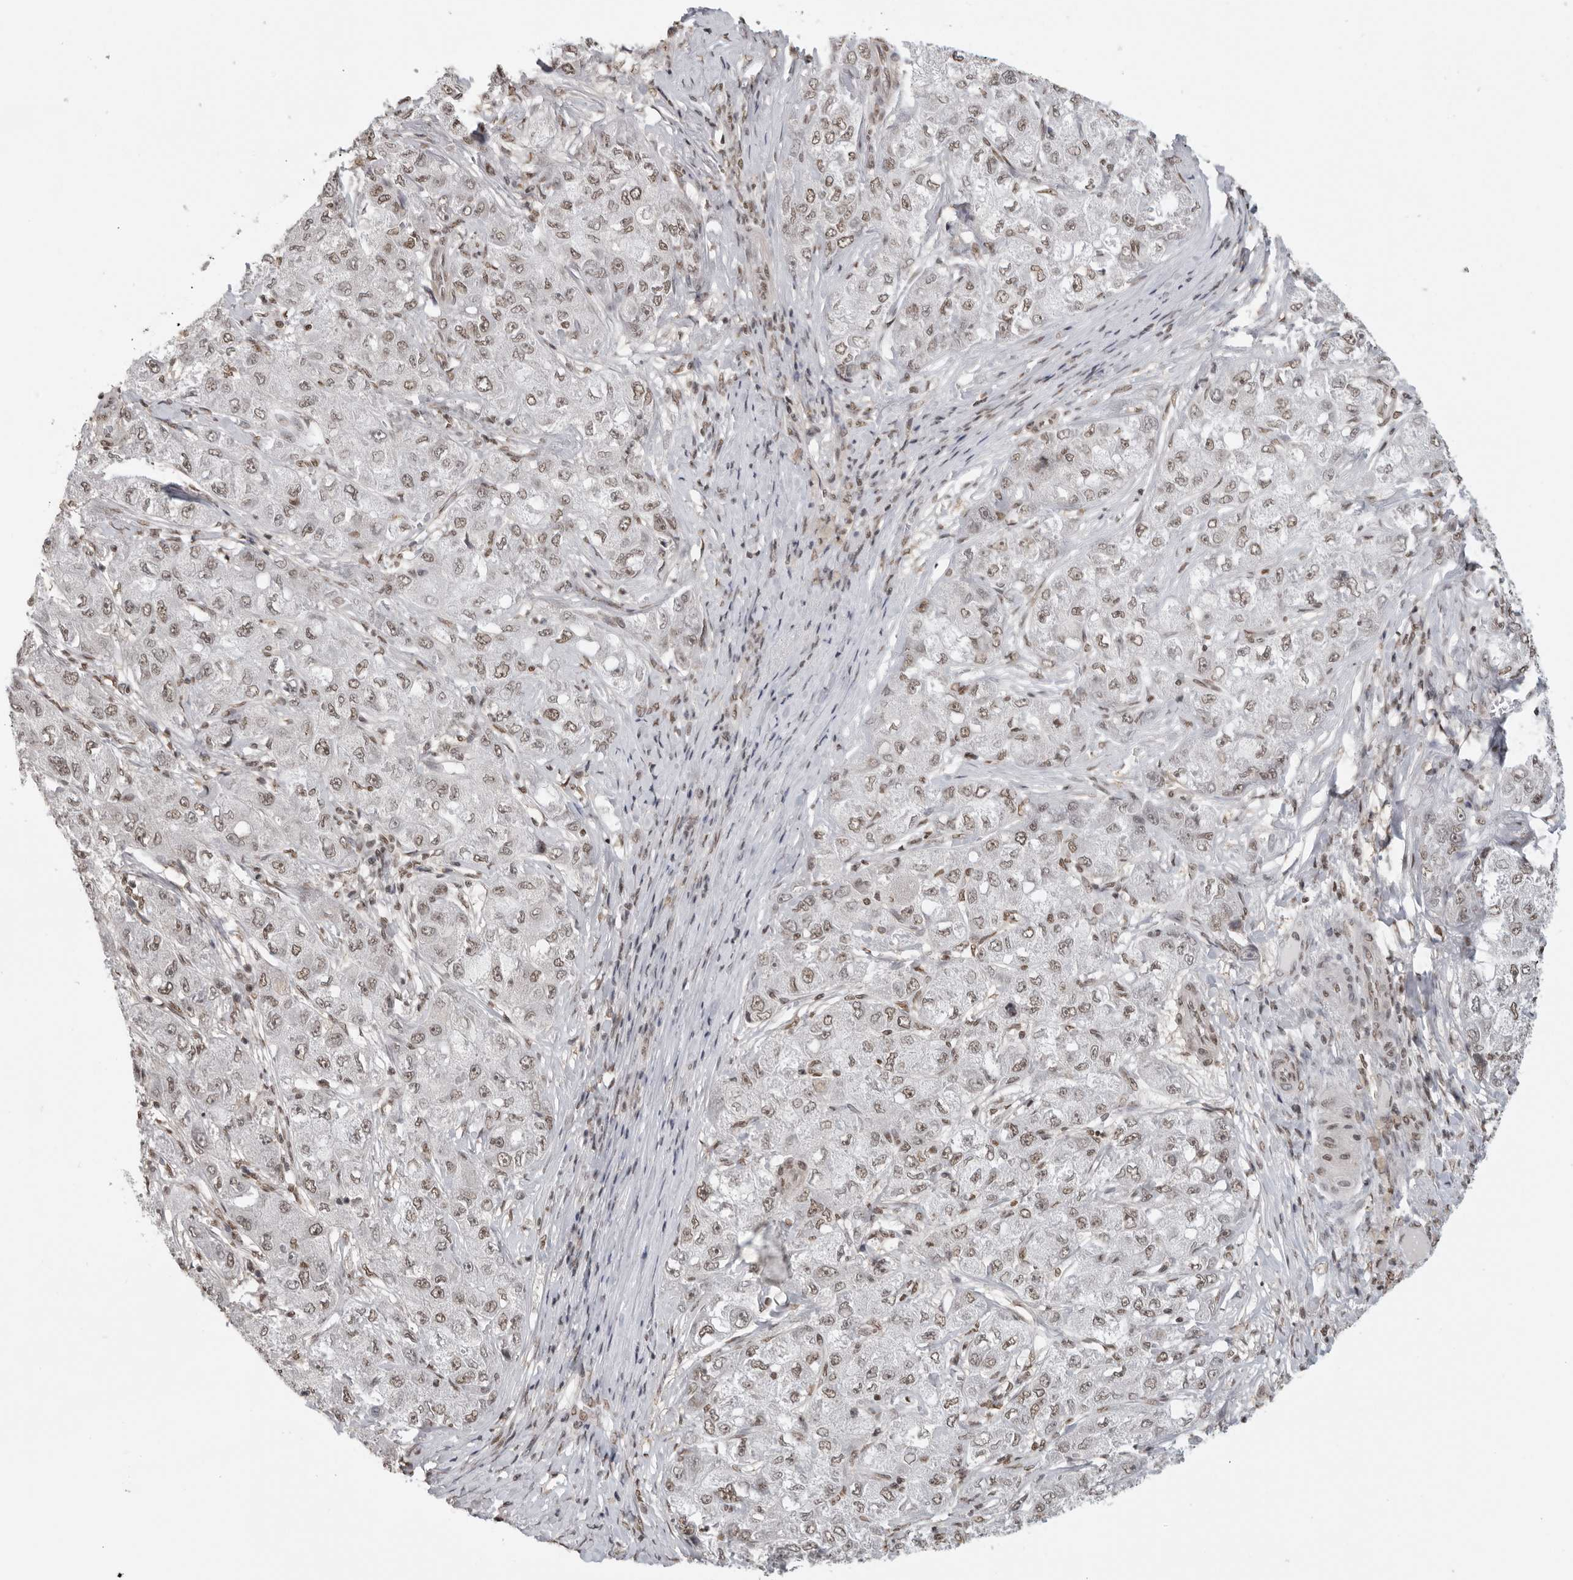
{"staining": {"intensity": "moderate", "quantity": ">75%", "location": "nuclear"}, "tissue": "liver cancer", "cell_type": "Tumor cells", "image_type": "cancer", "snomed": [{"axis": "morphology", "description": "Carcinoma, Hepatocellular, NOS"}, {"axis": "topography", "description": "Liver"}], "caption": "A photomicrograph showing moderate nuclear staining in approximately >75% of tumor cells in liver cancer (hepatocellular carcinoma), as visualized by brown immunohistochemical staining.", "gene": "RPA2", "patient": {"sex": "male", "age": 80}}